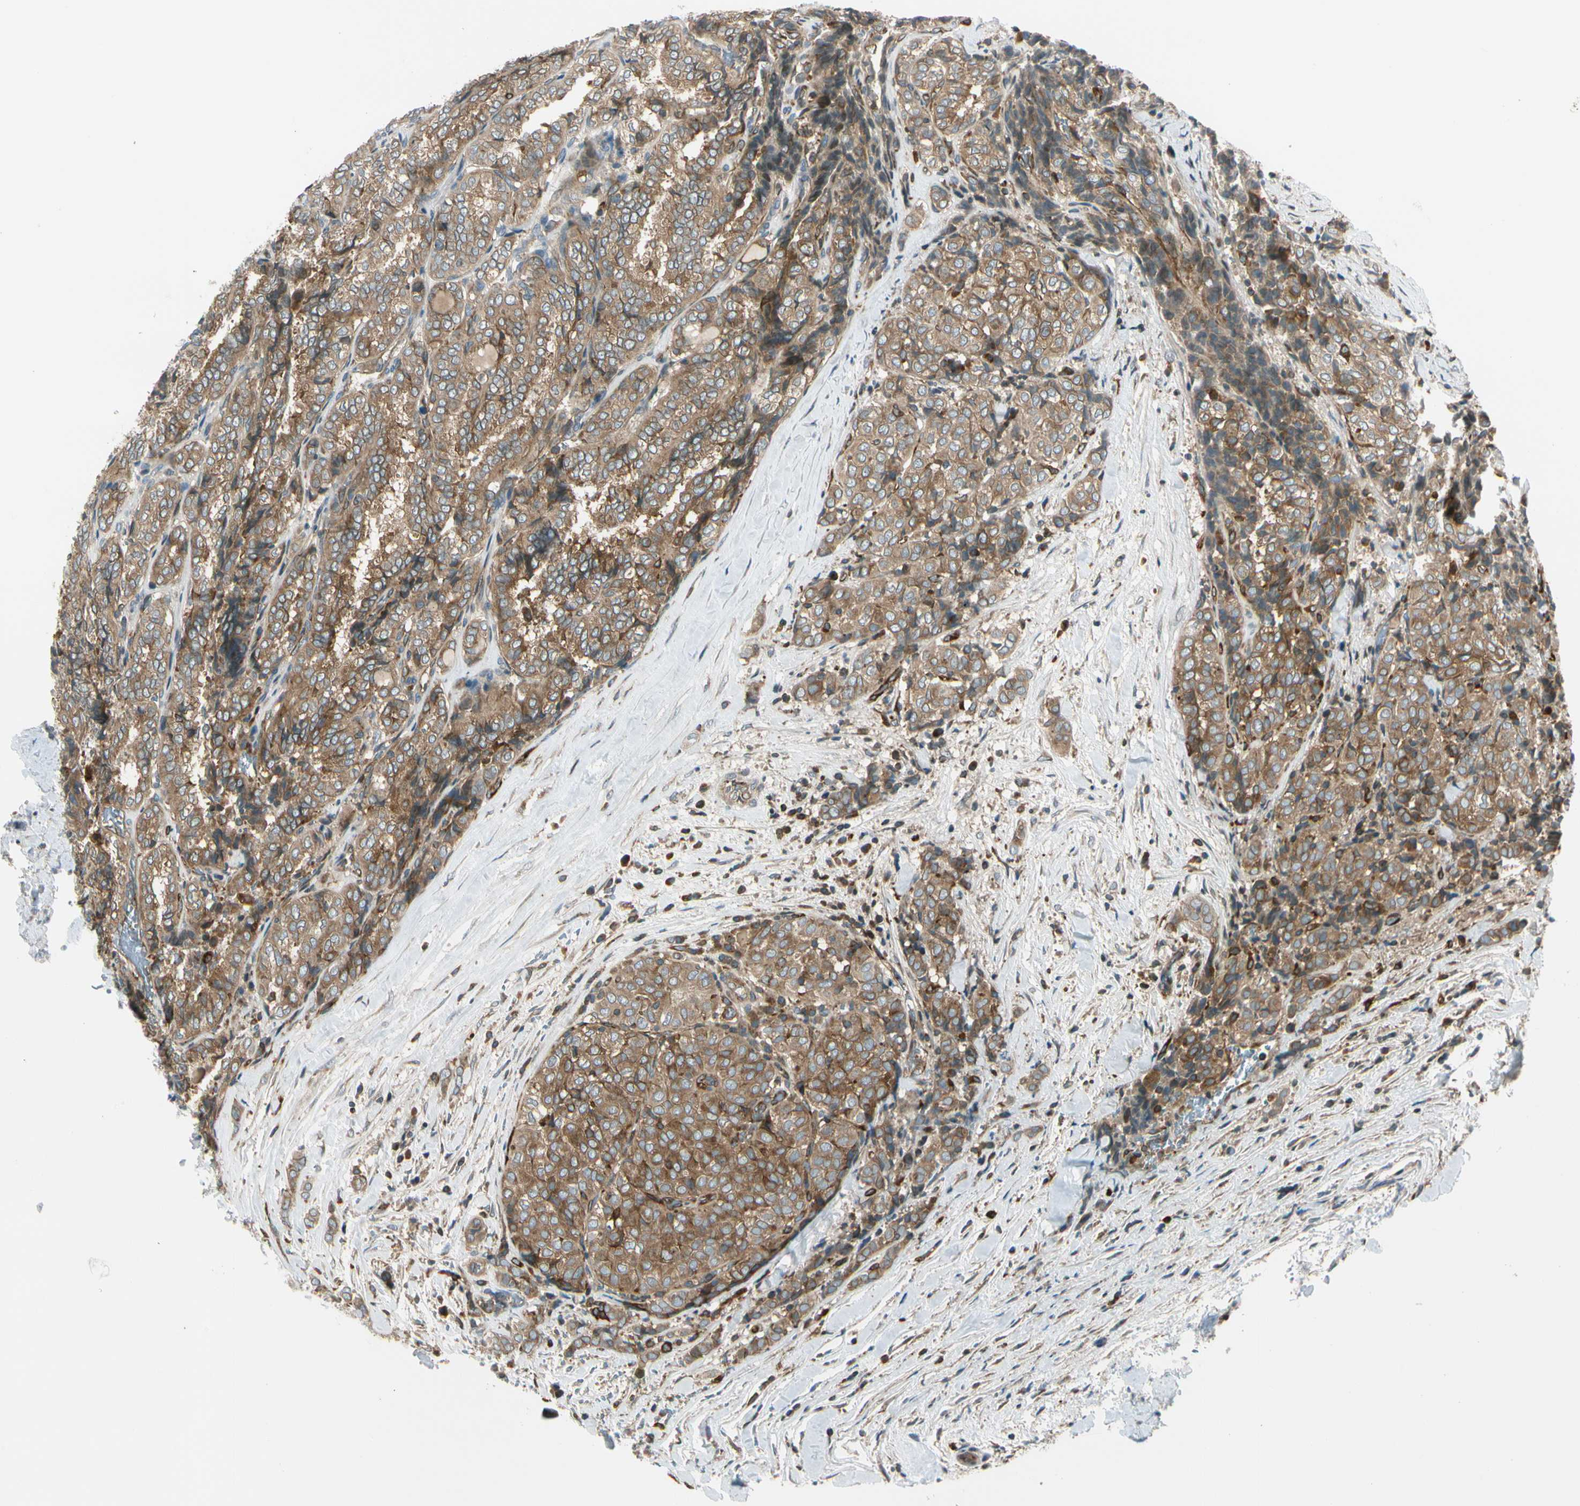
{"staining": {"intensity": "moderate", "quantity": ">75%", "location": "cytoplasmic/membranous"}, "tissue": "thyroid cancer", "cell_type": "Tumor cells", "image_type": "cancer", "snomed": [{"axis": "morphology", "description": "Normal tissue, NOS"}, {"axis": "morphology", "description": "Papillary adenocarcinoma, NOS"}, {"axis": "topography", "description": "Thyroid gland"}], "caption": "Thyroid cancer stained with immunohistochemistry demonstrates moderate cytoplasmic/membranous staining in about >75% of tumor cells. The staining is performed using DAB brown chromogen to label protein expression. The nuclei are counter-stained blue using hematoxylin.", "gene": "TRIO", "patient": {"sex": "female", "age": 30}}